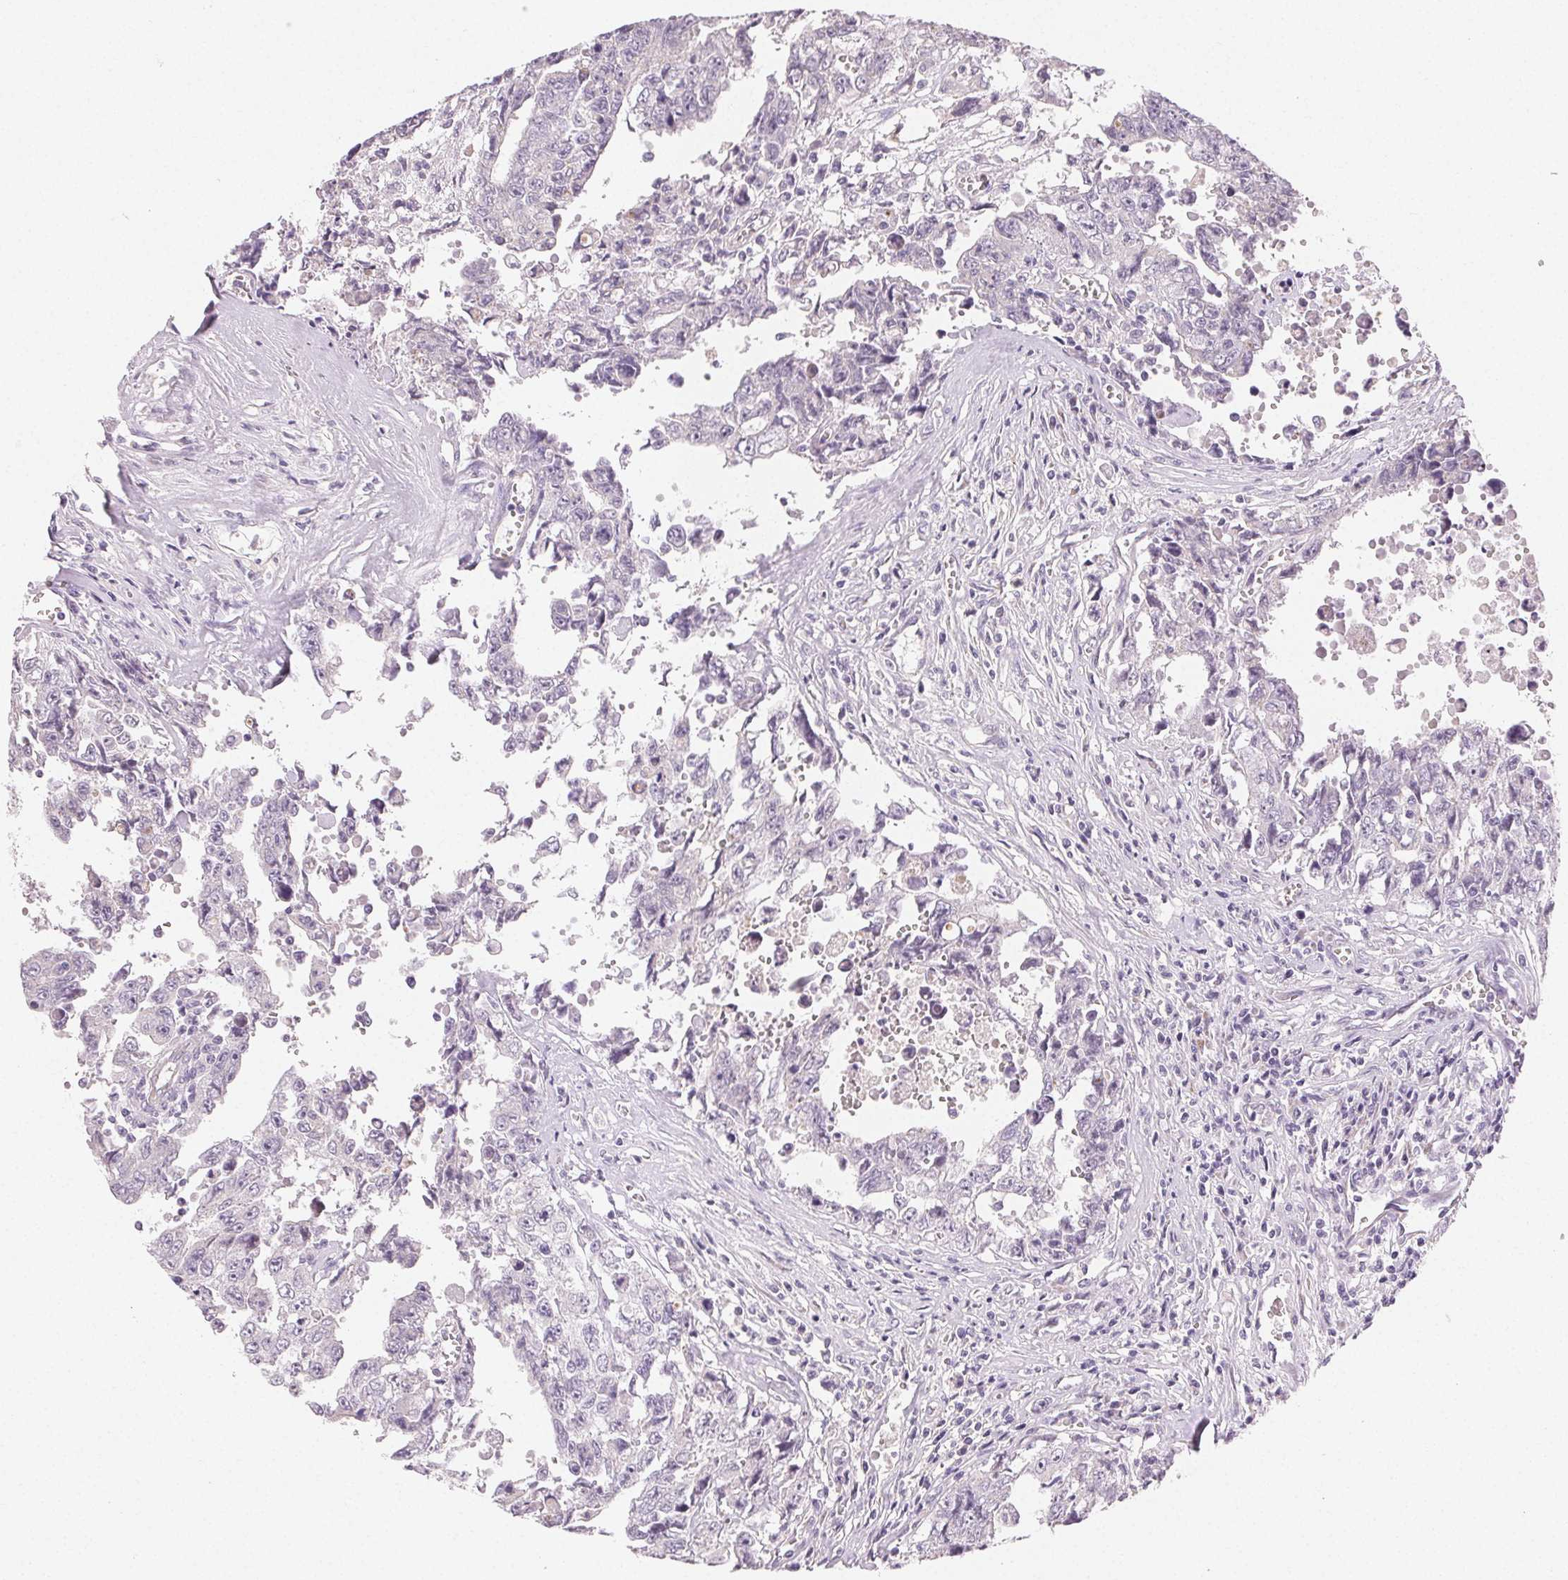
{"staining": {"intensity": "negative", "quantity": "none", "location": "none"}, "tissue": "testis cancer", "cell_type": "Tumor cells", "image_type": "cancer", "snomed": [{"axis": "morphology", "description": "Carcinoma, Embryonal, NOS"}, {"axis": "topography", "description": "Testis"}], "caption": "Human testis cancer (embryonal carcinoma) stained for a protein using immunohistochemistry (IHC) reveals no positivity in tumor cells.", "gene": "MYBL1", "patient": {"sex": "male", "age": 24}}